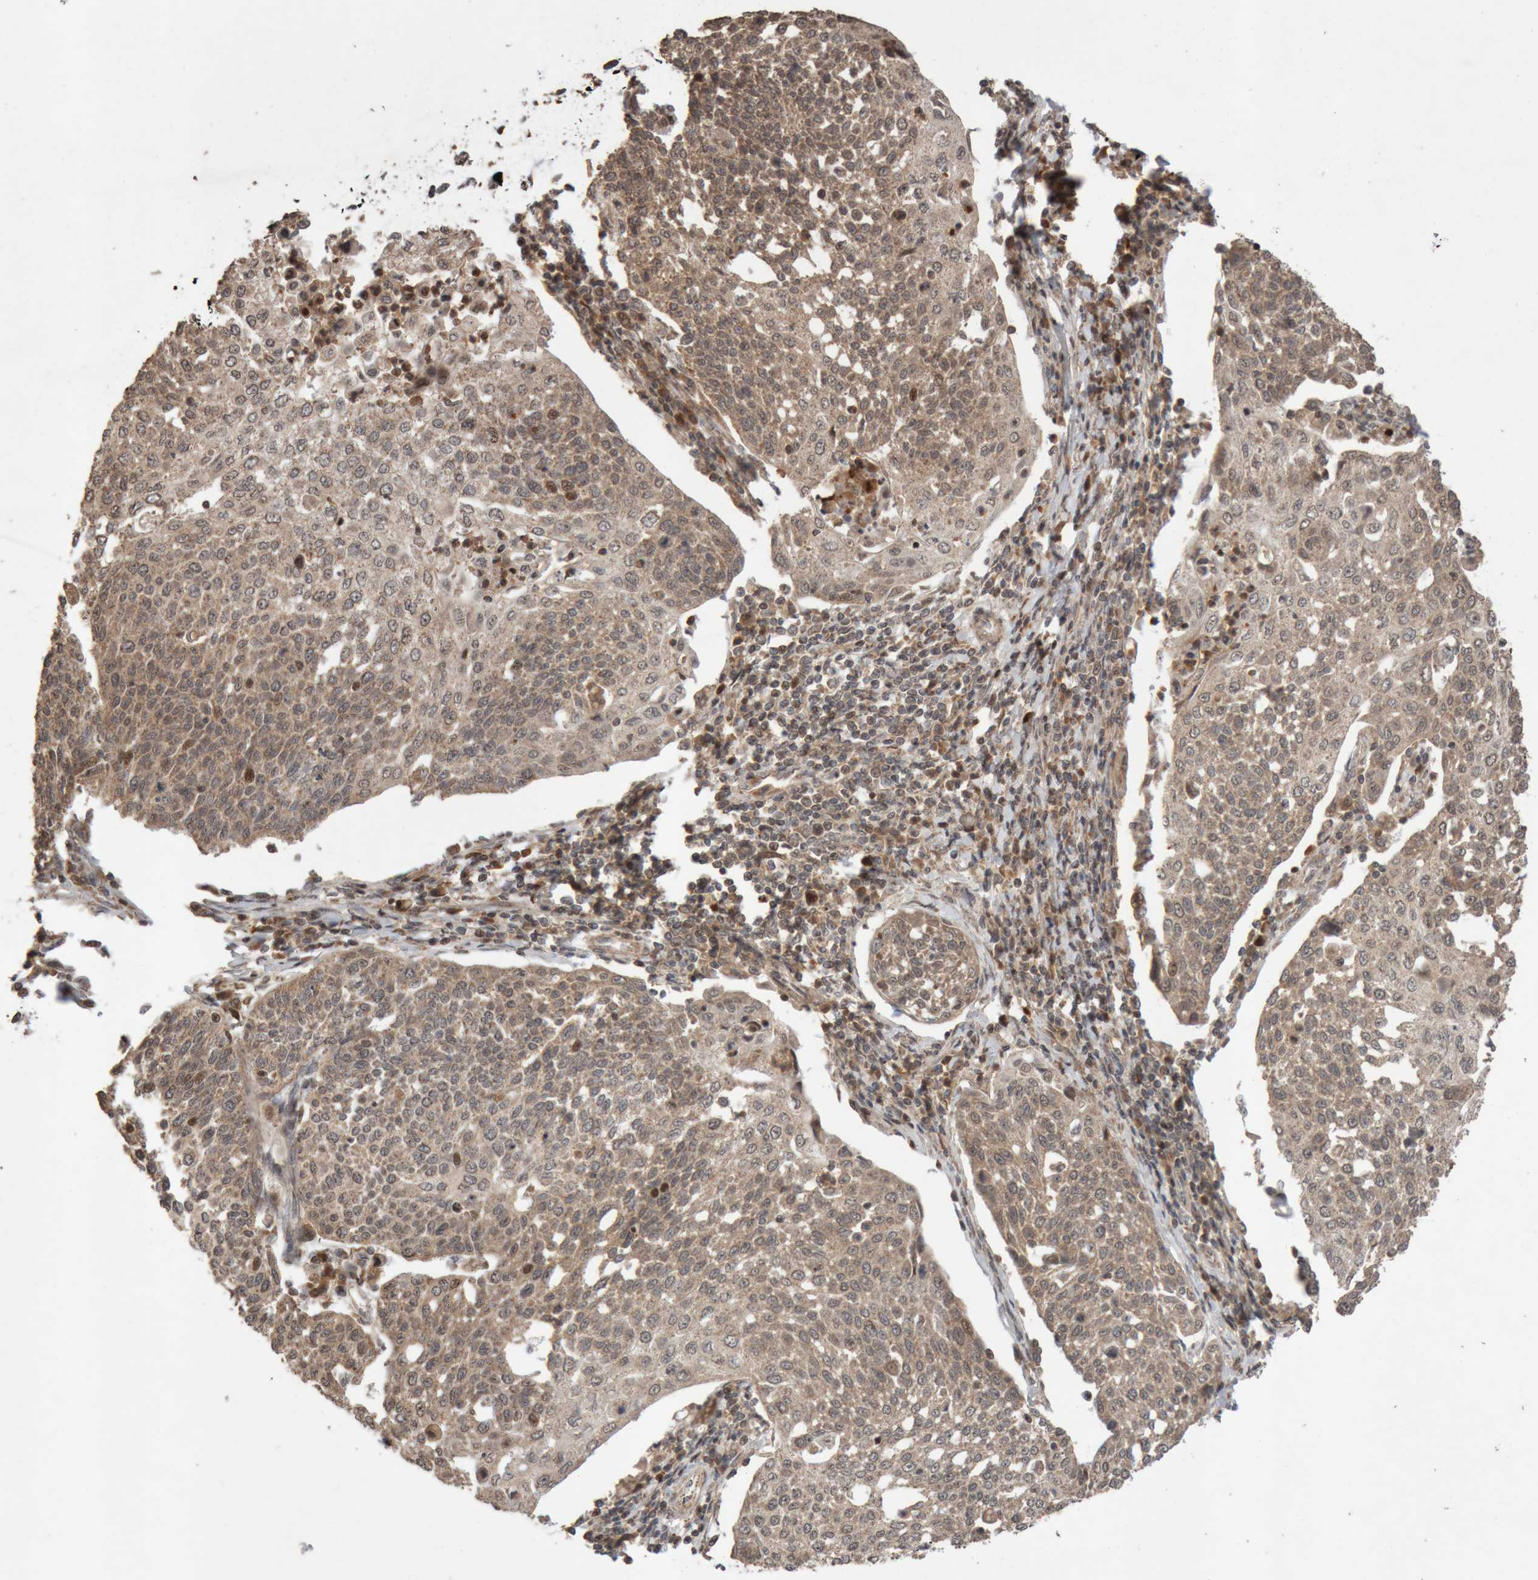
{"staining": {"intensity": "moderate", "quantity": ">75%", "location": "cytoplasmic/membranous"}, "tissue": "cervical cancer", "cell_type": "Tumor cells", "image_type": "cancer", "snomed": [{"axis": "morphology", "description": "Squamous cell carcinoma, NOS"}, {"axis": "topography", "description": "Cervix"}], "caption": "Immunohistochemistry (IHC) staining of cervical cancer (squamous cell carcinoma), which displays medium levels of moderate cytoplasmic/membranous positivity in approximately >75% of tumor cells indicating moderate cytoplasmic/membranous protein staining. The staining was performed using DAB (3,3'-diaminobenzidine) (brown) for protein detection and nuclei were counterstained in hematoxylin (blue).", "gene": "KIF21B", "patient": {"sex": "female", "age": 34}}